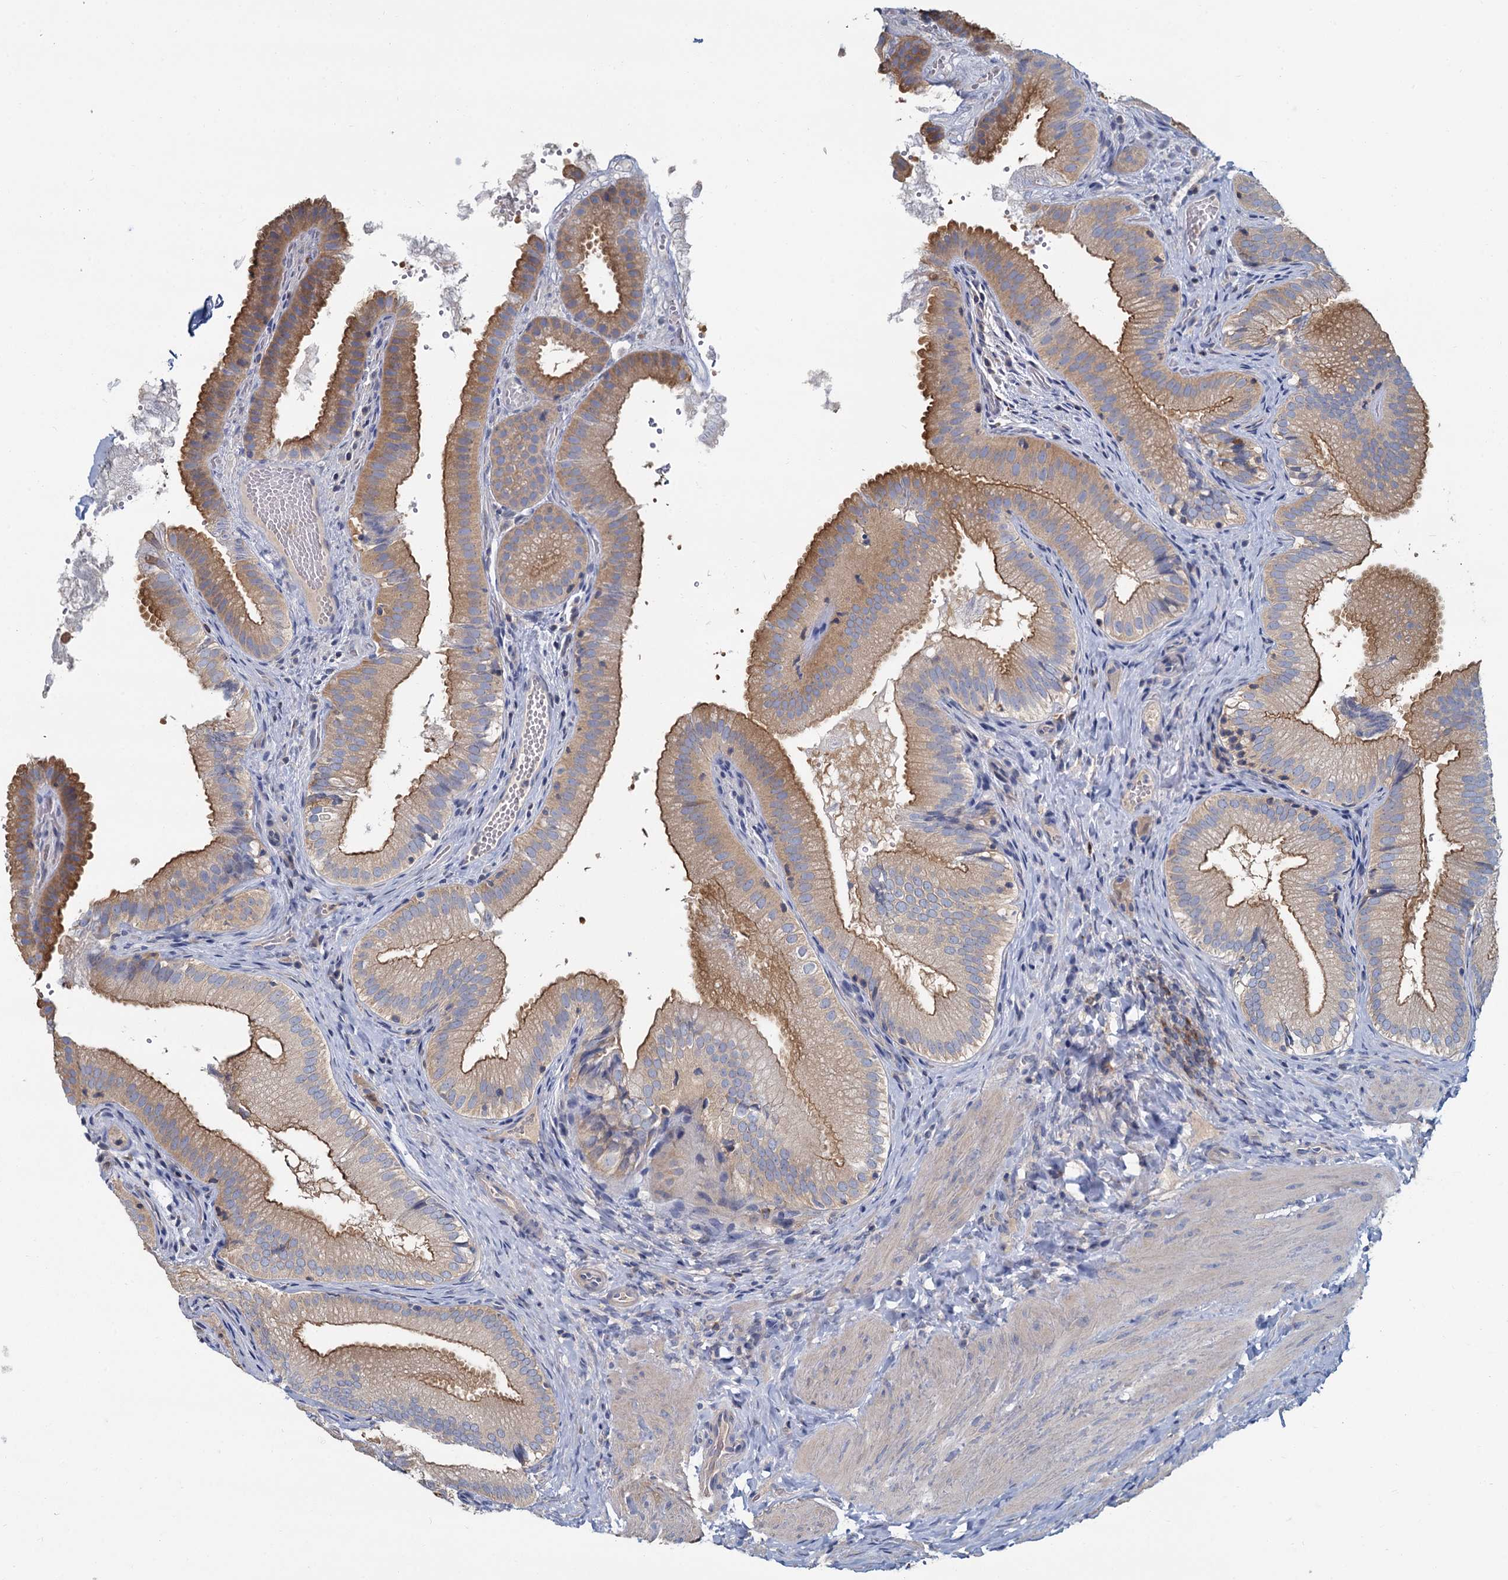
{"staining": {"intensity": "moderate", "quantity": "25%-75%", "location": "cytoplasmic/membranous"}, "tissue": "gallbladder", "cell_type": "Glandular cells", "image_type": "normal", "snomed": [{"axis": "morphology", "description": "Normal tissue, NOS"}, {"axis": "topography", "description": "Gallbladder"}], "caption": "Protein expression analysis of normal human gallbladder reveals moderate cytoplasmic/membranous staining in approximately 25%-75% of glandular cells. (brown staining indicates protein expression, while blue staining denotes nuclei).", "gene": "ACSM3", "patient": {"sex": "female", "age": 30}}